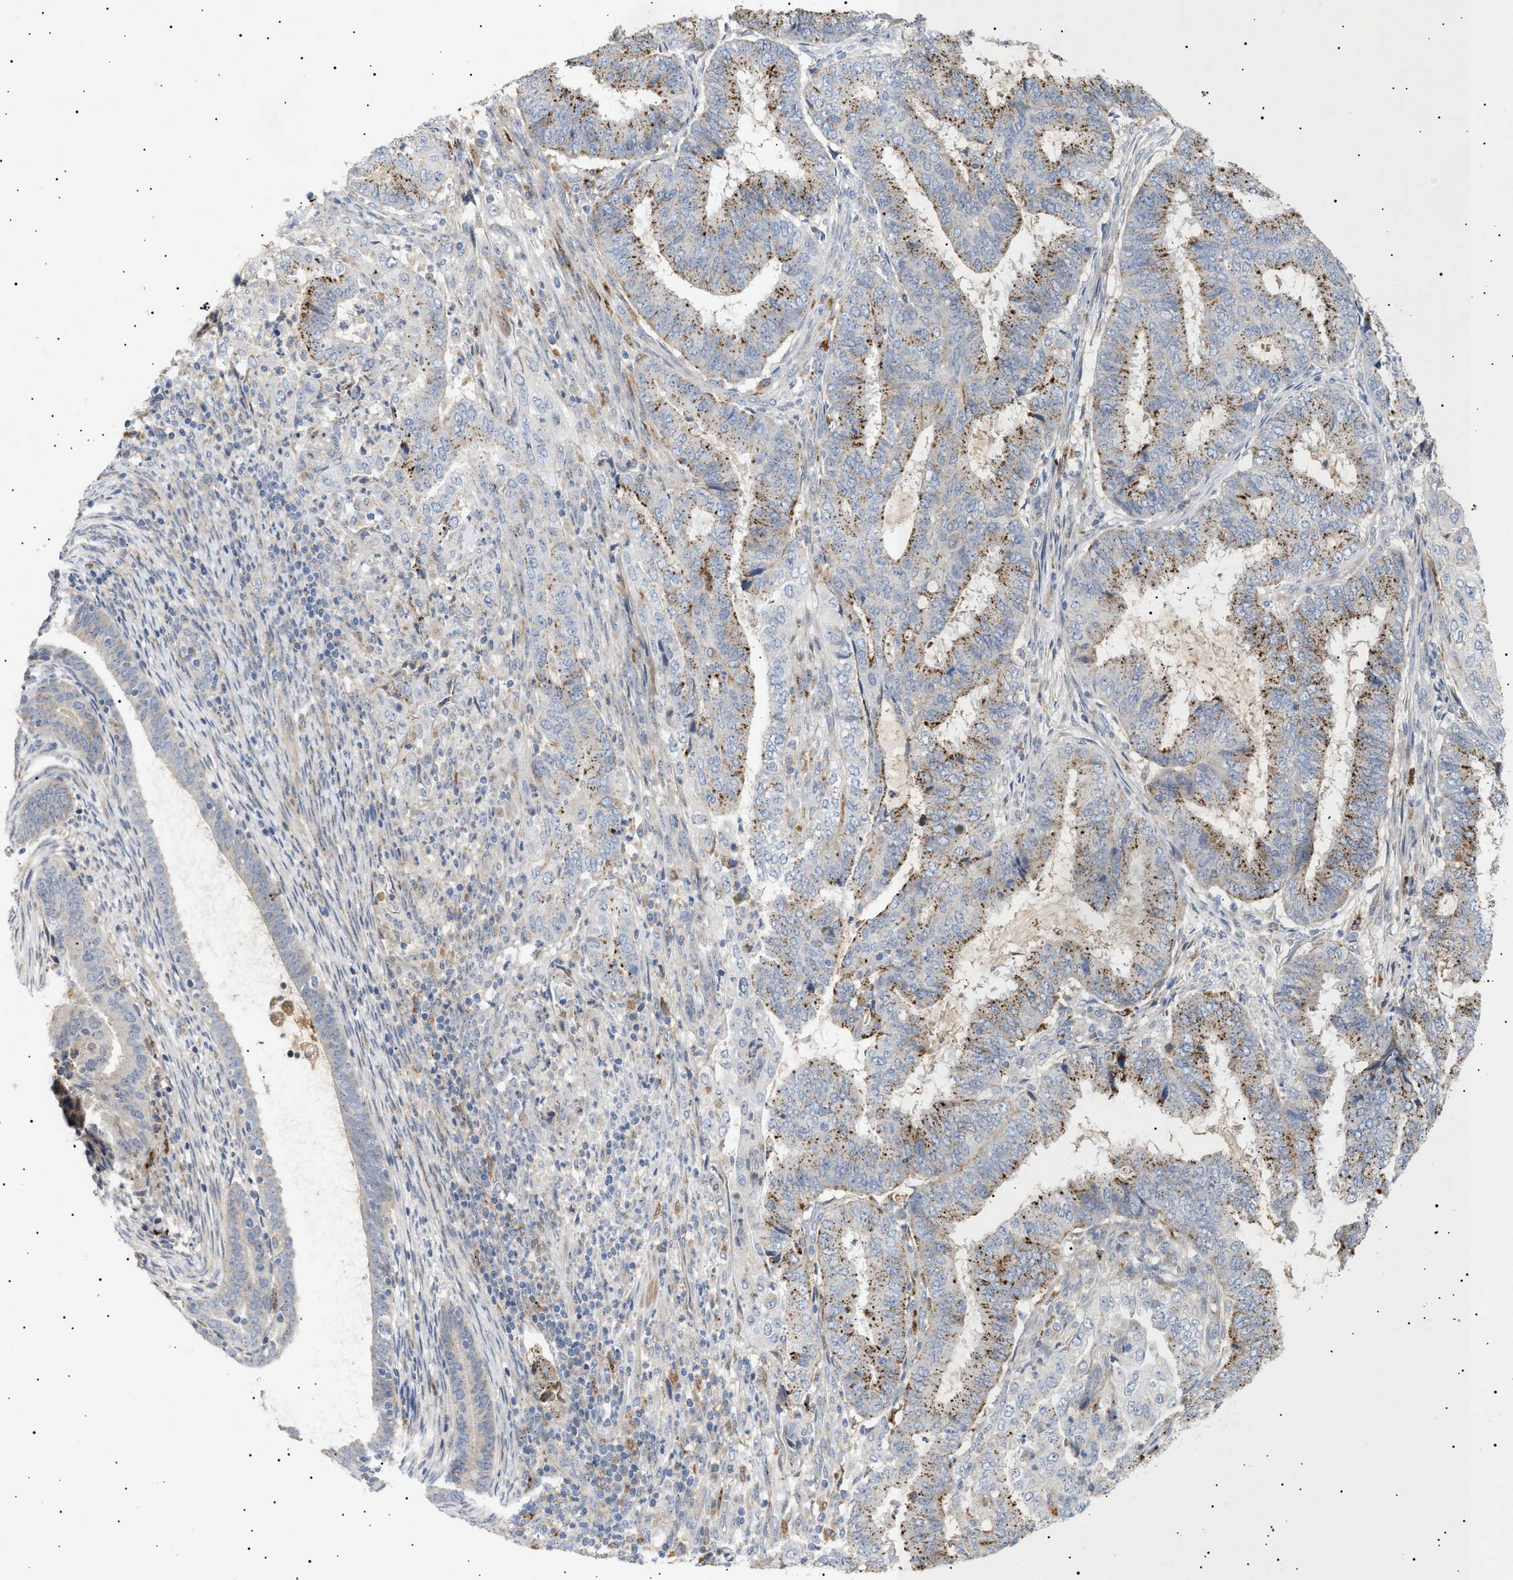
{"staining": {"intensity": "moderate", "quantity": "25%-75%", "location": "cytoplasmic/membranous"}, "tissue": "endometrial cancer", "cell_type": "Tumor cells", "image_type": "cancer", "snomed": [{"axis": "morphology", "description": "Adenocarcinoma, NOS"}, {"axis": "topography", "description": "Endometrium"}], "caption": "Immunohistochemical staining of endometrial adenocarcinoma shows medium levels of moderate cytoplasmic/membranous staining in about 25%-75% of tumor cells. (DAB IHC with brightfield microscopy, high magnification).", "gene": "SIRT5", "patient": {"sex": "female", "age": 51}}